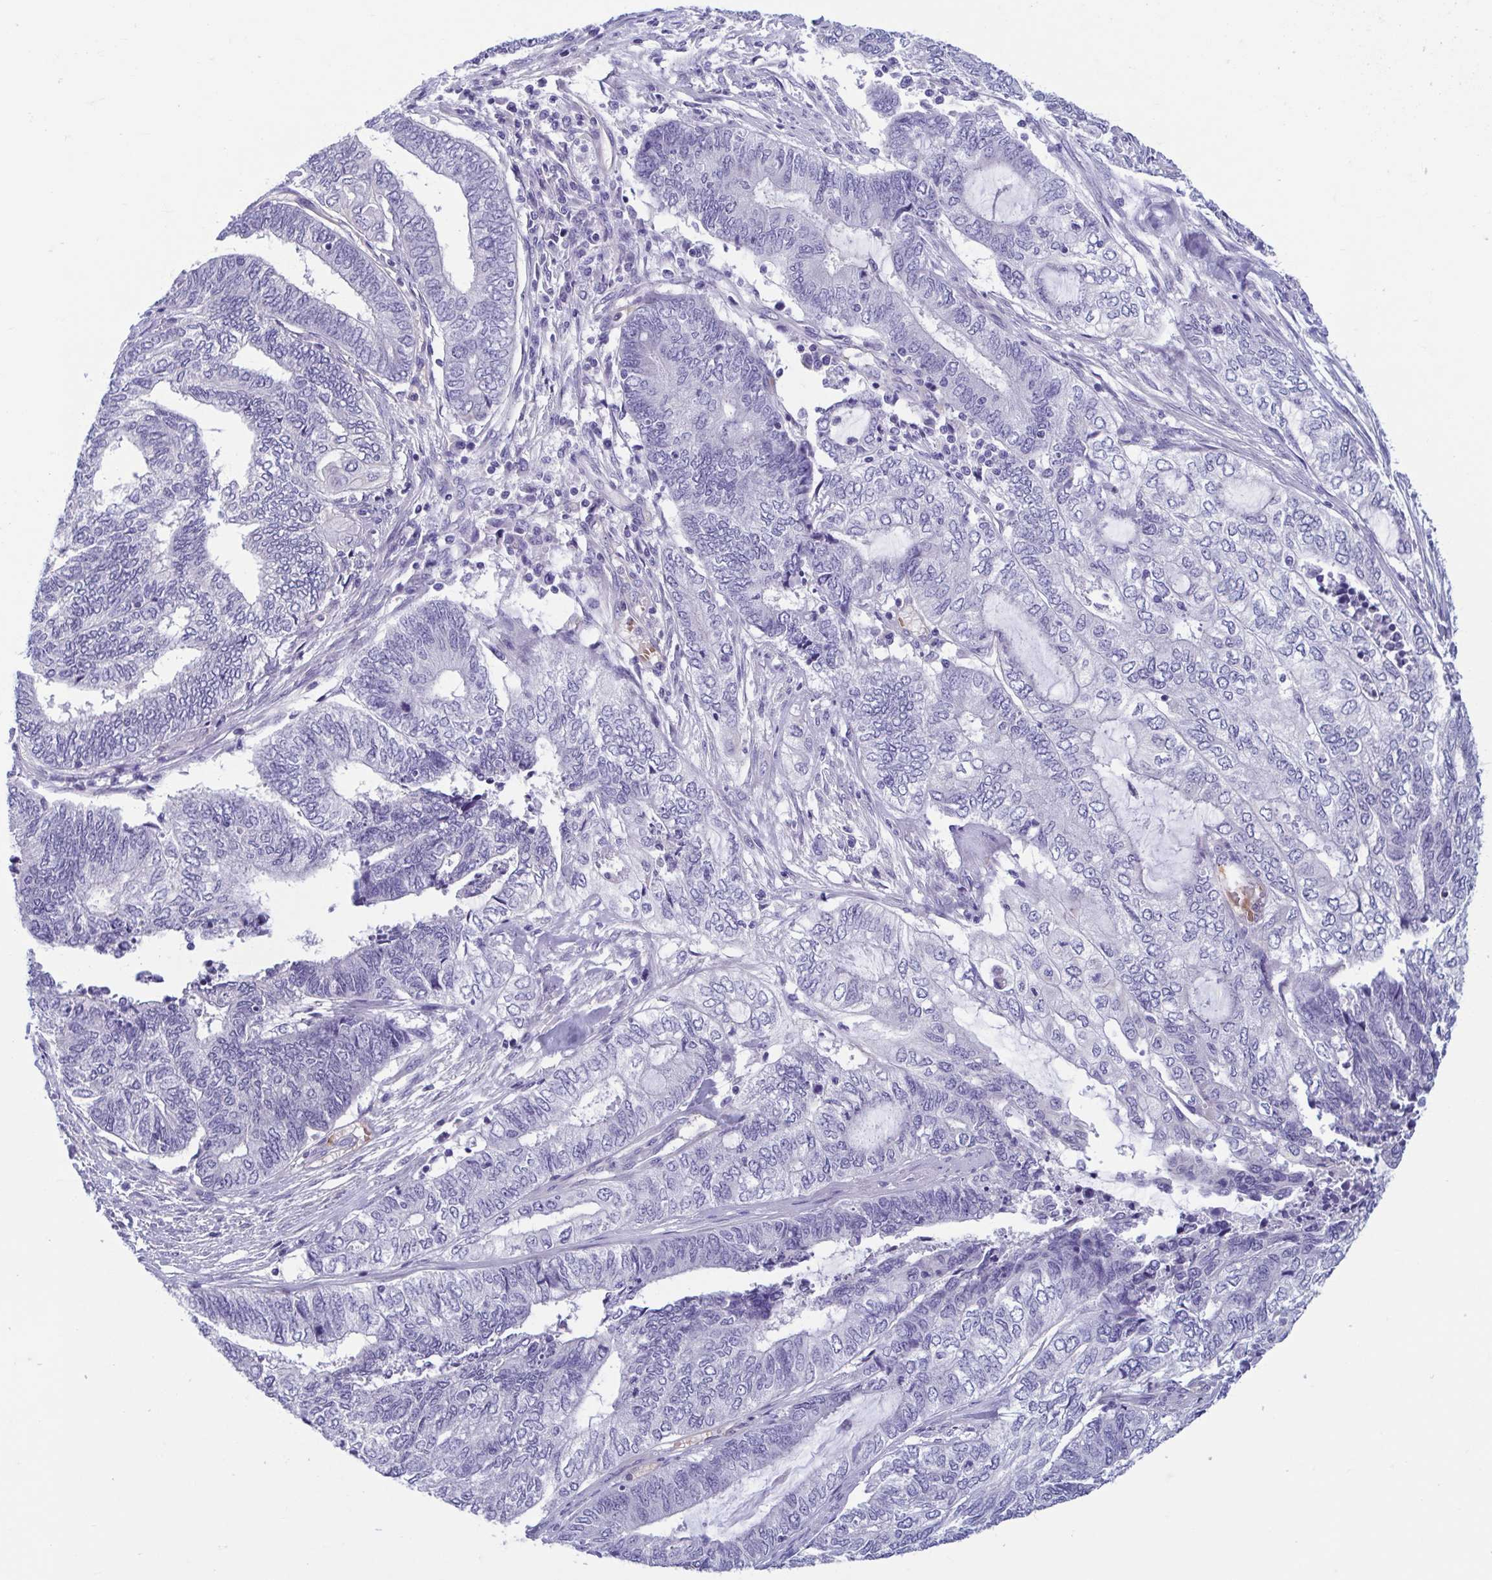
{"staining": {"intensity": "negative", "quantity": "none", "location": "none"}, "tissue": "endometrial cancer", "cell_type": "Tumor cells", "image_type": "cancer", "snomed": [{"axis": "morphology", "description": "Adenocarcinoma, NOS"}, {"axis": "topography", "description": "Uterus"}, {"axis": "topography", "description": "Endometrium"}], "caption": "Human endometrial cancer stained for a protein using immunohistochemistry exhibits no expression in tumor cells.", "gene": "MORC4", "patient": {"sex": "female", "age": 70}}